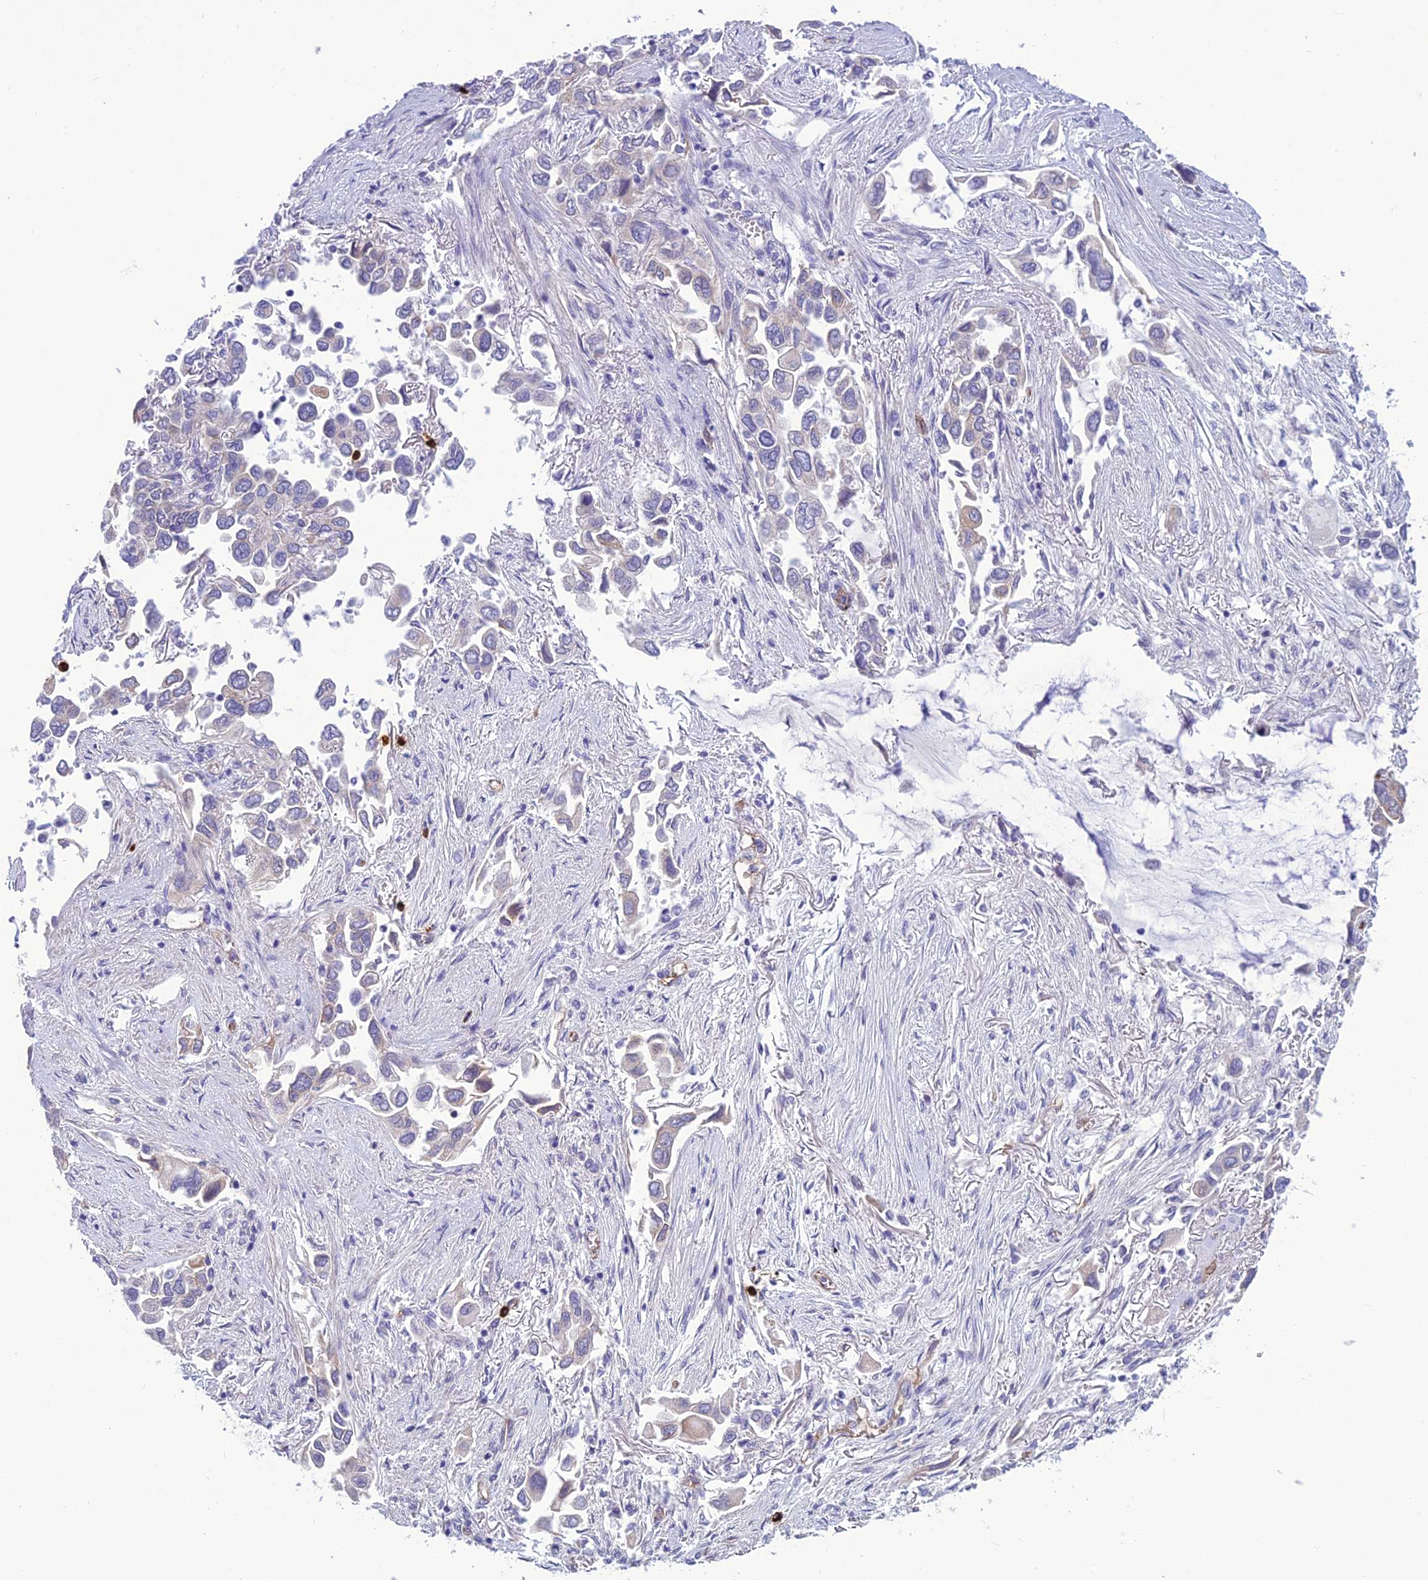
{"staining": {"intensity": "weak", "quantity": "<25%", "location": "cytoplasmic/membranous"}, "tissue": "lung cancer", "cell_type": "Tumor cells", "image_type": "cancer", "snomed": [{"axis": "morphology", "description": "Adenocarcinoma, NOS"}, {"axis": "topography", "description": "Lung"}], "caption": "Lung adenocarcinoma stained for a protein using IHC demonstrates no positivity tumor cells.", "gene": "BBS7", "patient": {"sex": "female", "age": 76}}